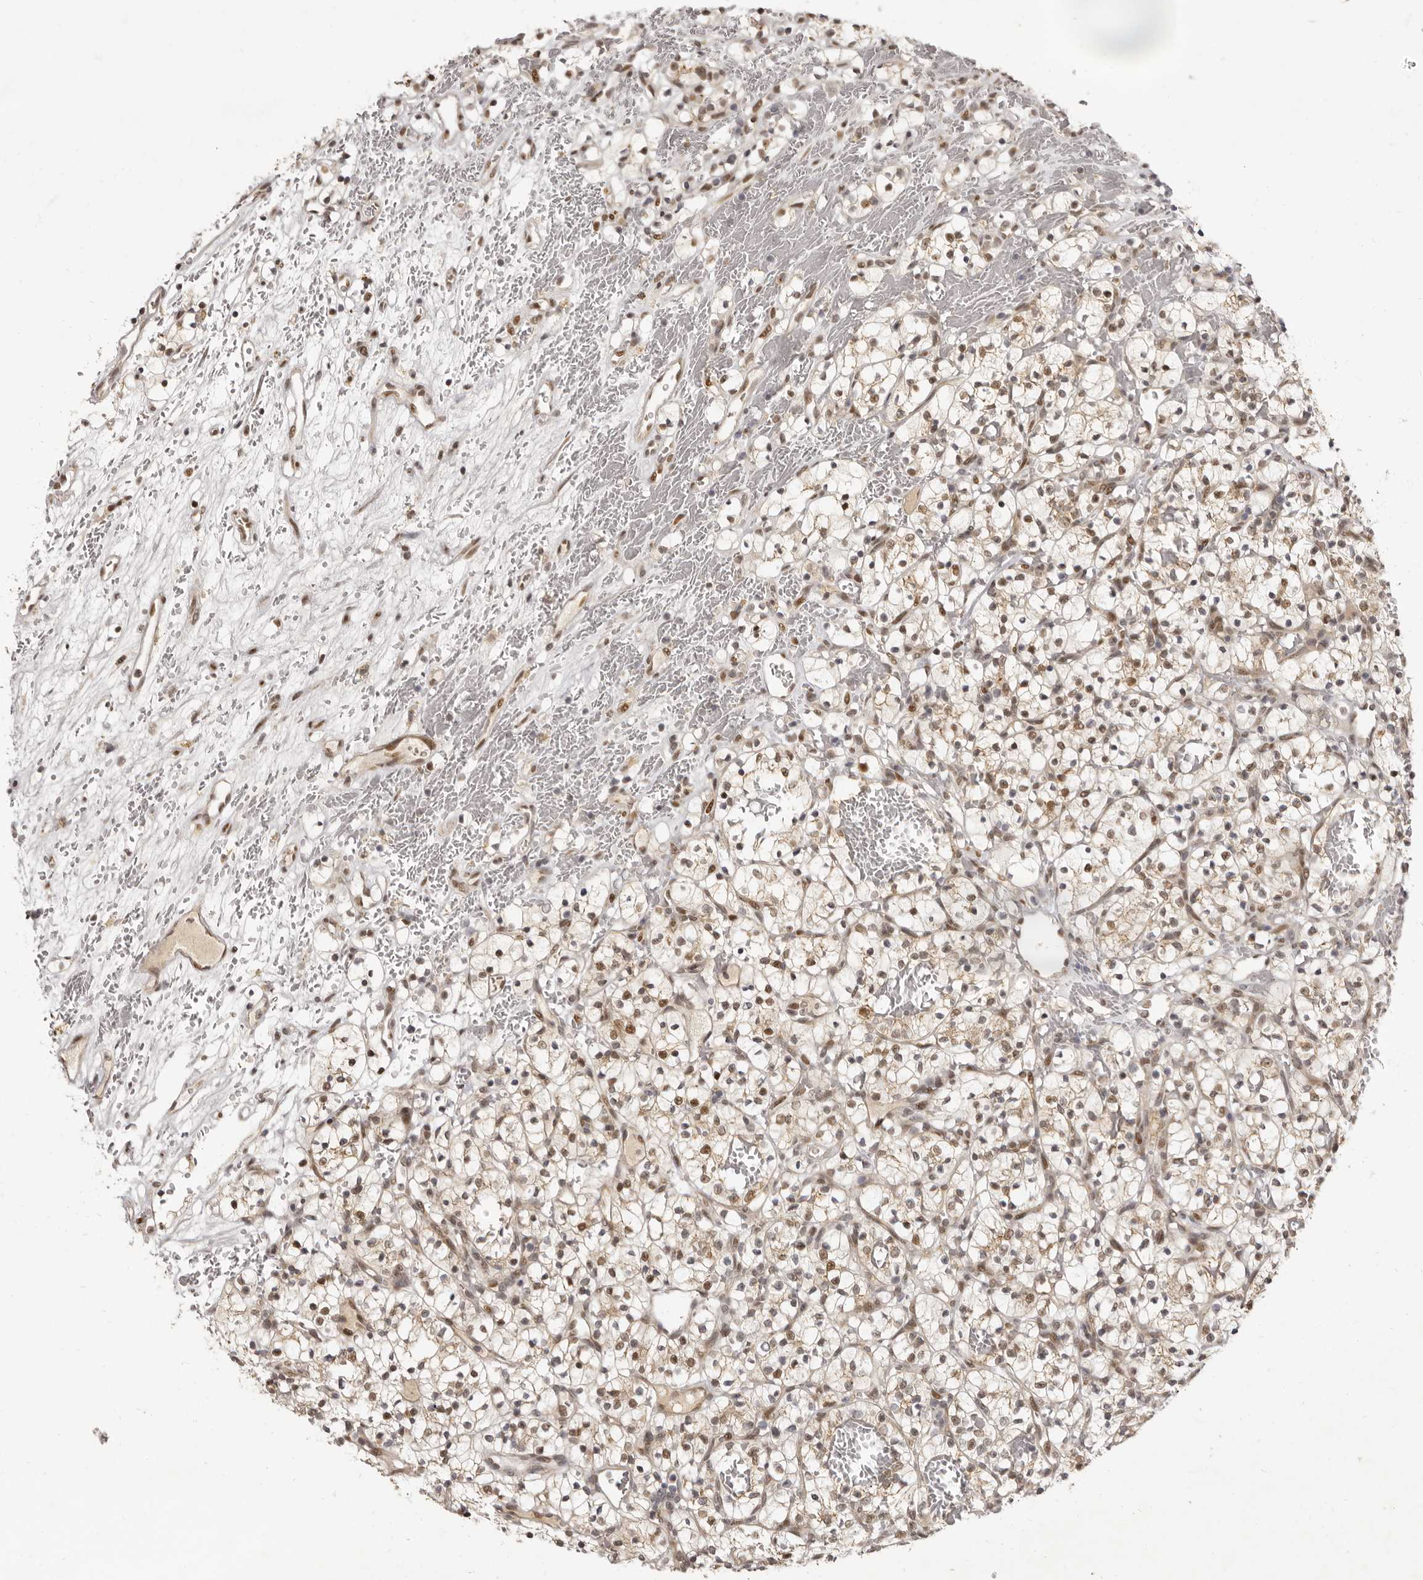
{"staining": {"intensity": "weak", "quantity": ">75%", "location": "cytoplasmic/membranous,nuclear"}, "tissue": "renal cancer", "cell_type": "Tumor cells", "image_type": "cancer", "snomed": [{"axis": "morphology", "description": "Adenocarcinoma, NOS"}, {"axis": "topography", "description": "Kidney"}], "caption": "Renal adenocarcinoma stained for a protein (brown) demonstrates weak cytoplasmic/membranous and nuclear positive positivity in approximately >75% of tumor cells.", "gene": "ZNF326", "patient": {"sex": "female", "age": 57}}